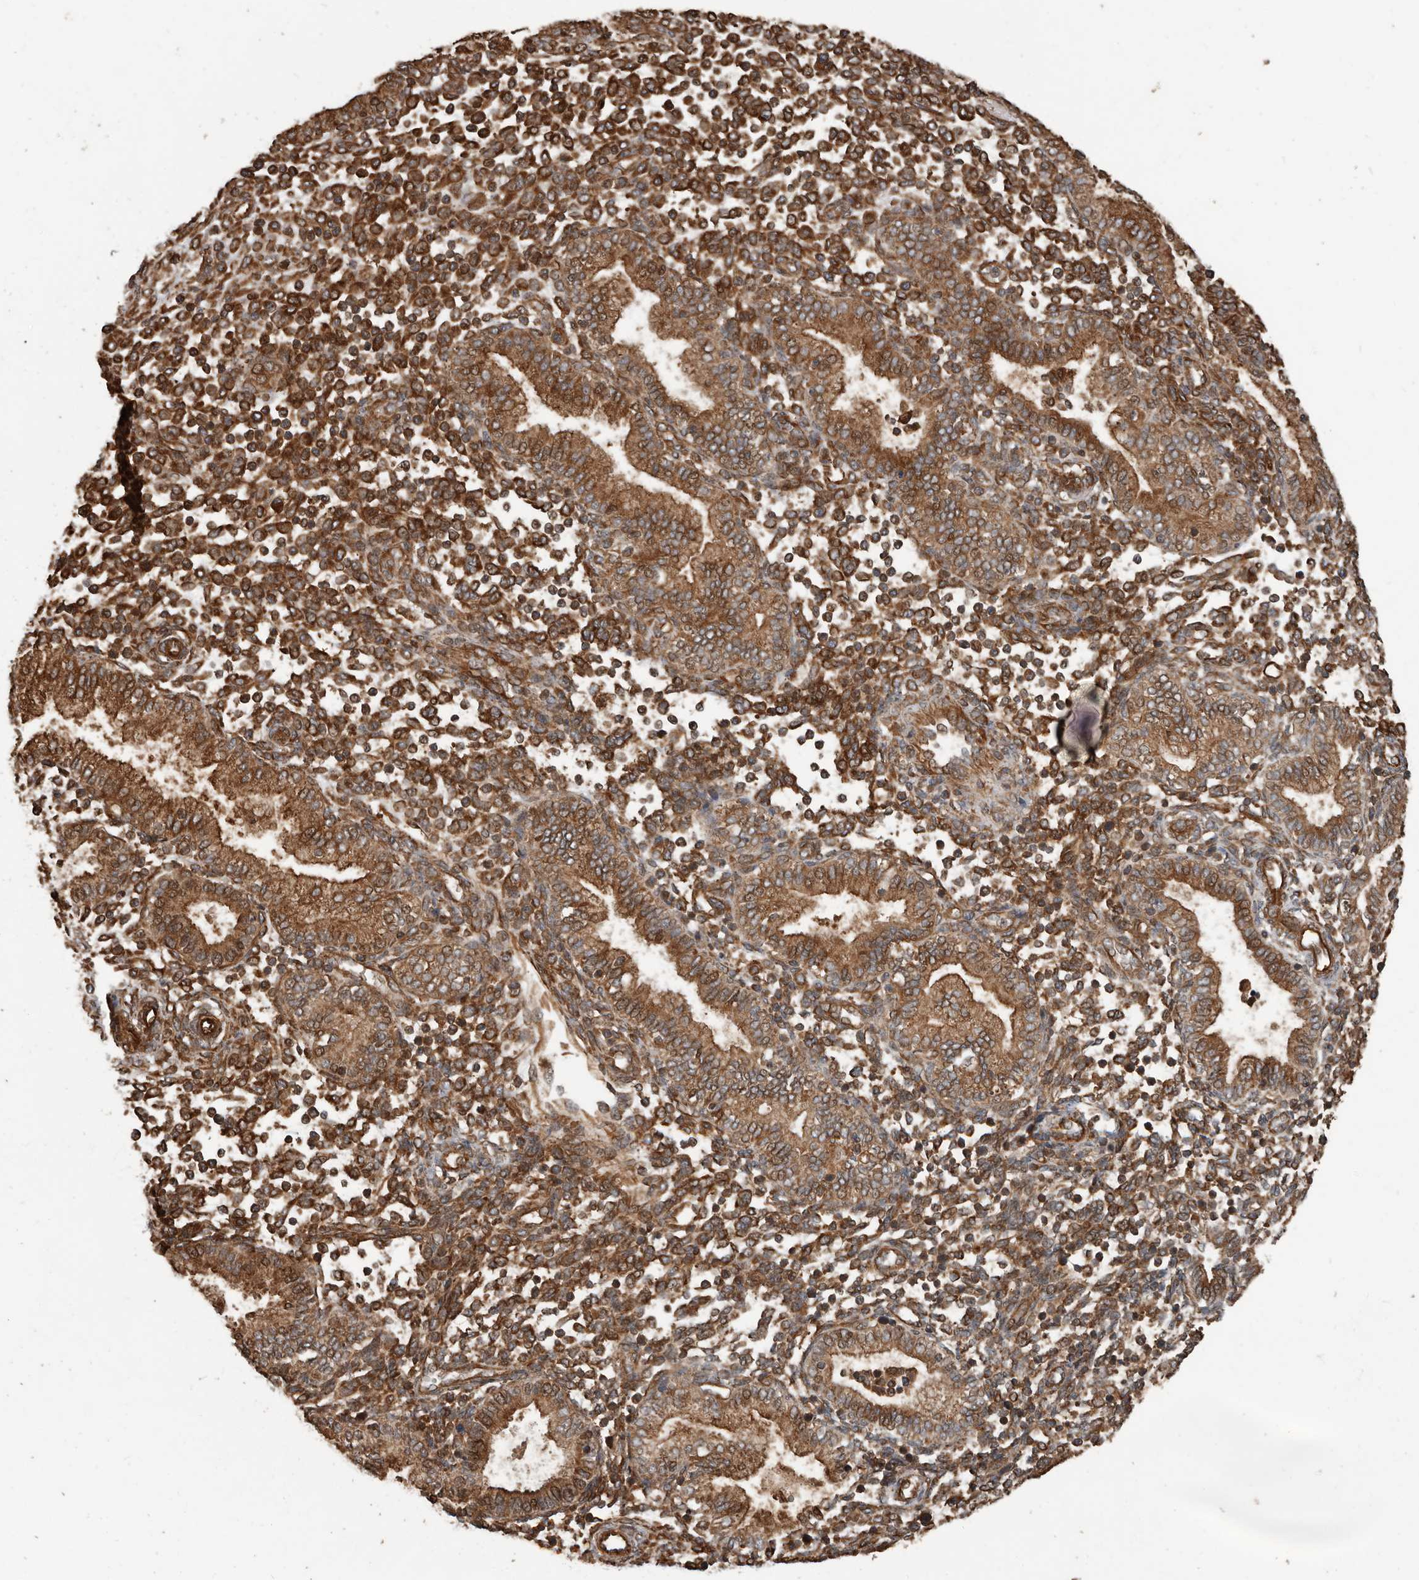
{"staining": {"intensity": "moderate", "quantity": "25%-75%", "location": "cytoplasmic/membranous"}, "tissue": "endometrium", "cell_type": "Cells in endometrial stroma", "image_type": "normal", "snomed": [{"axis": "morphology", "description": "Normal tissue, NOS"}, {"axis": "topography", "description": "Endometrium"}], "caption": "A micrograph showing moderate cytoplasmic/membranous staining in approximately 25%-75% of cells in endometrial stroma in benign endometrium, as visualized by brown immunohistochemical staining.", "gene": "YOD1", "patient": {"sex": "female", "age": 53}}